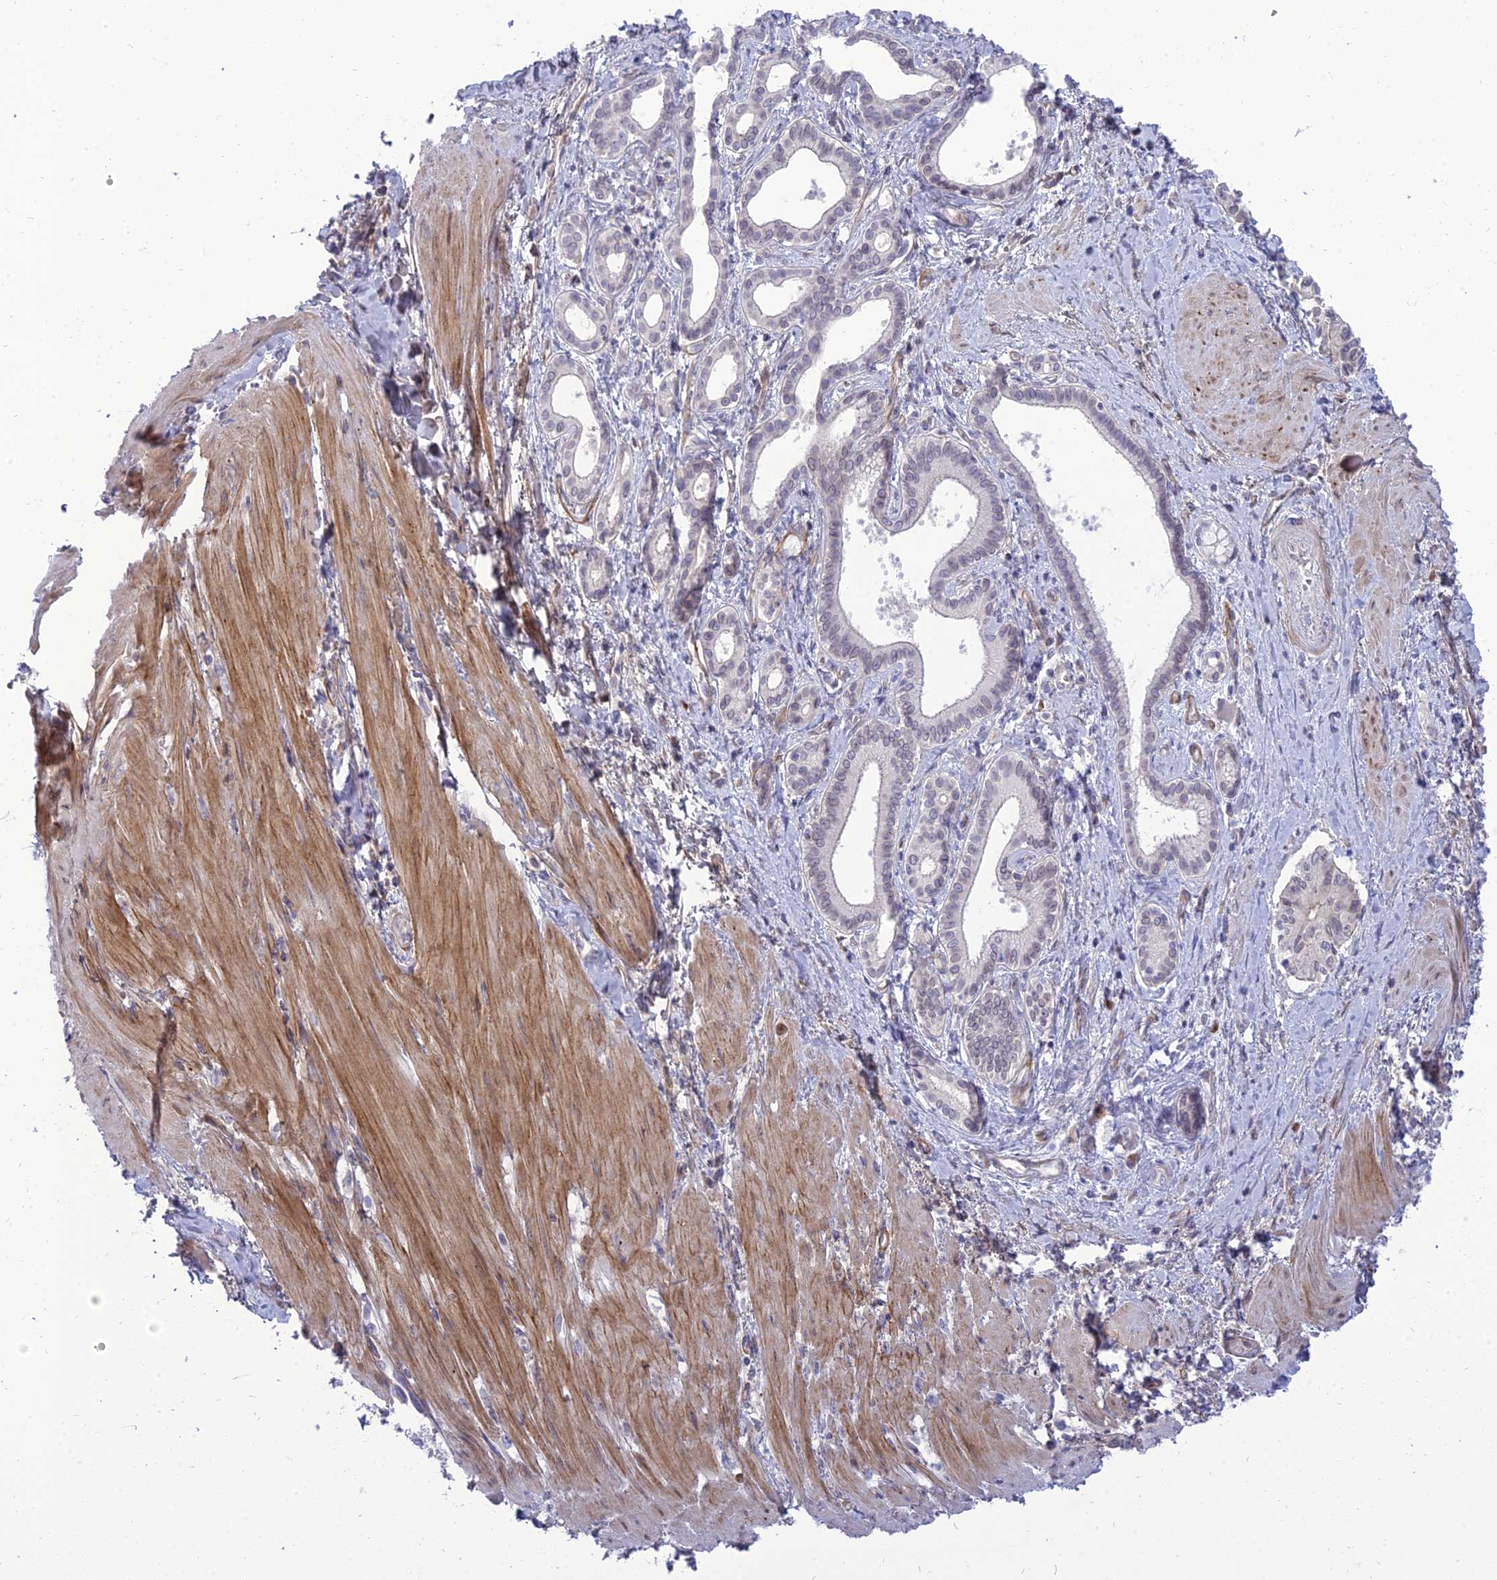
{"staining": {"intensity": "negative", "quantity": "none", "location": "none"}, "tissue": "pancreatic cancer", "cell_type": "Tumor cells", "image_type": "cancer", "snomed": [{"axis": "morphology", "description": "Adenocarcinoma, NOS"}, {"axis": "topography", "description": "Pancreas"}], "caption": "High power microscopy image of an immunohistochemistry photomicrograph of pancreatic cancer (adenocarcinoma), revealing no significant positivity in tumor cells. (DAB (3,3'-diaminobenzidine) IHC, high magnification).", "gene": "MBD3L1", "patient": {"sex": "male", "age": 78}}